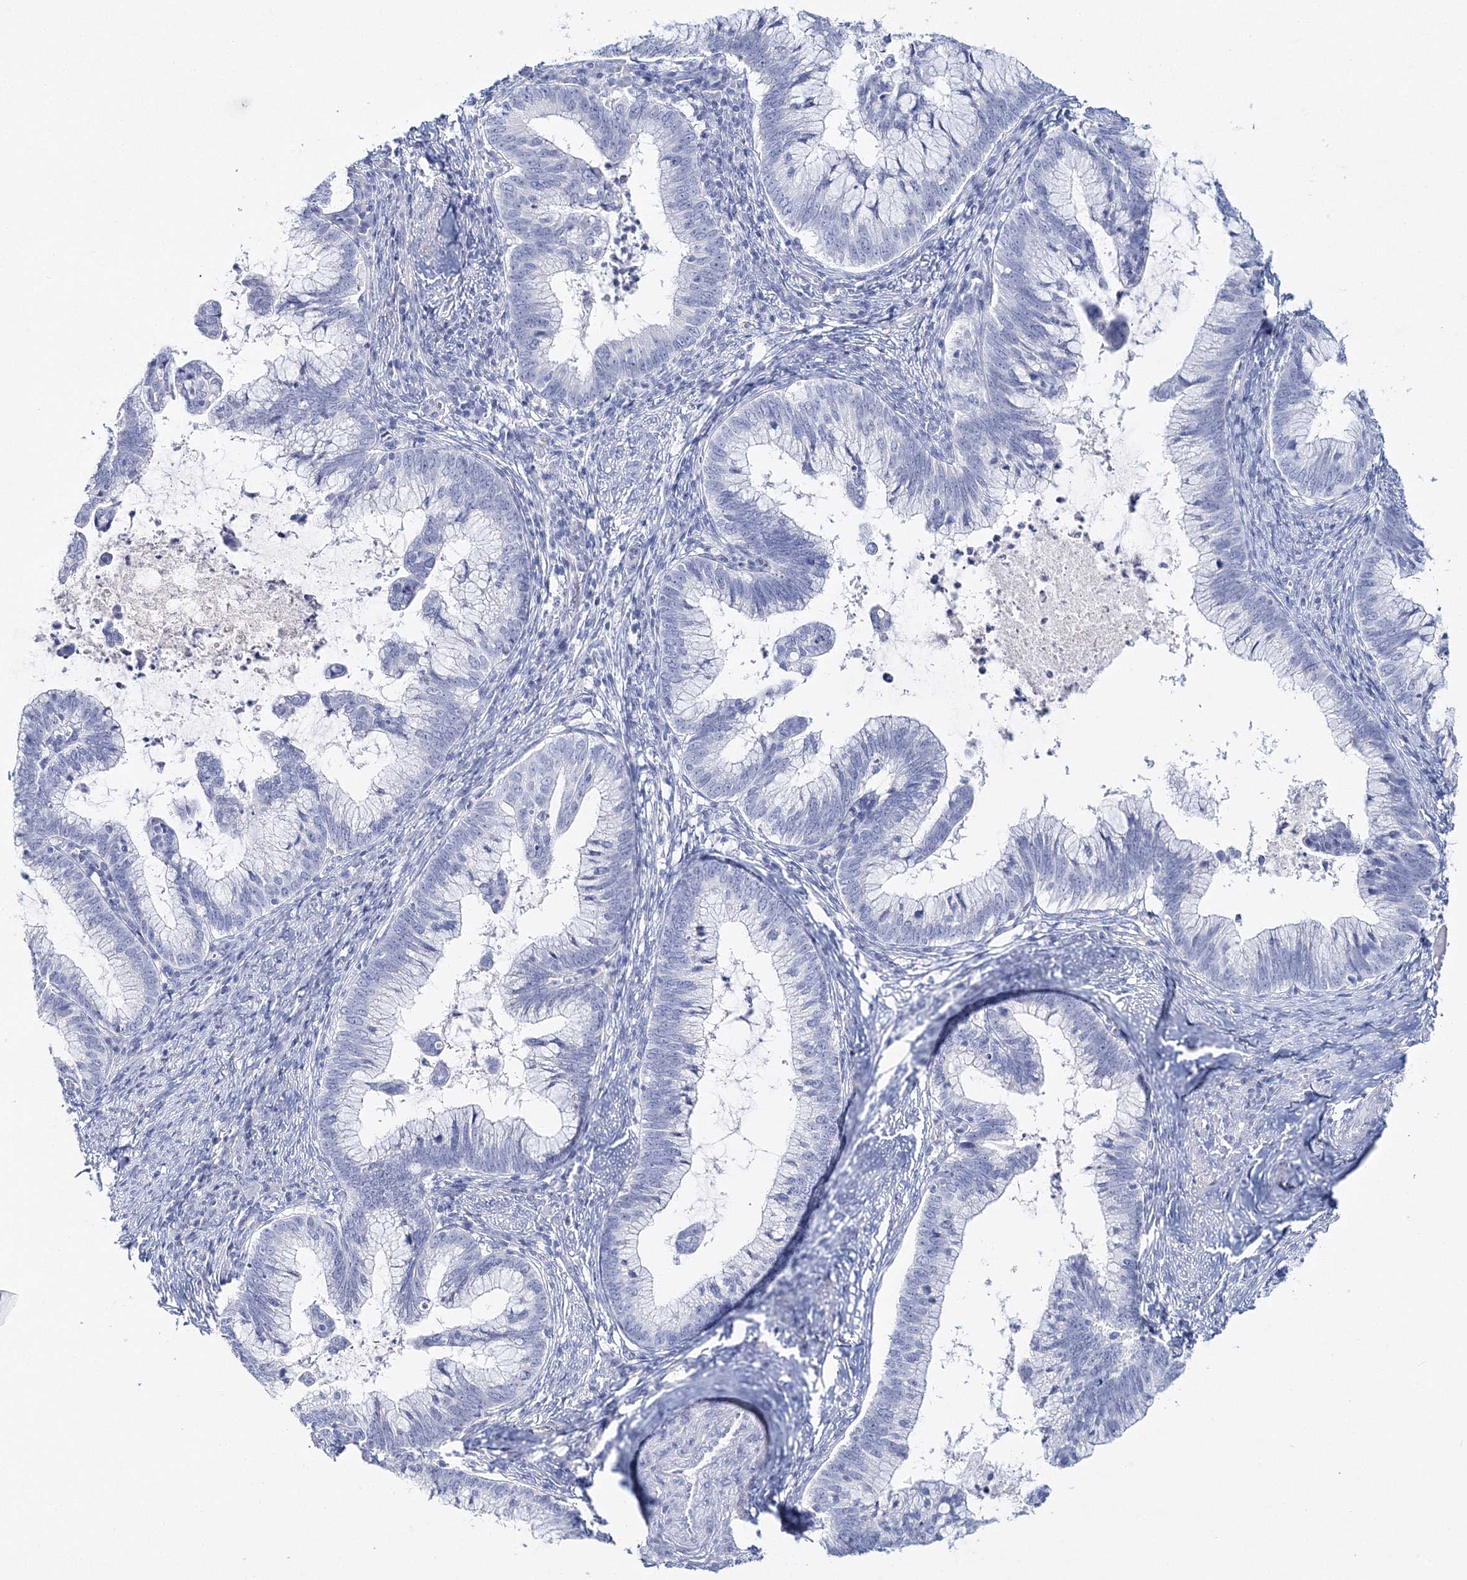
{"staining": {"intensity": "negative", "quantity": "none", "location": "none"}, "tissue": "cervical cancer", "cell_type": "Tumor cells", "image_type": "cancer", "snomed": [{"axis": "morphology", "description": "Adenocarcinoma, NOS"}, {"axis": "topography", "description": "Cervix"}], "caption": "IHC of human adenocarcinoma (cervical) displays no staining in tumor cells.", "gene": "MYOZ2", "patient": {"sex": "female", "age": 36}}